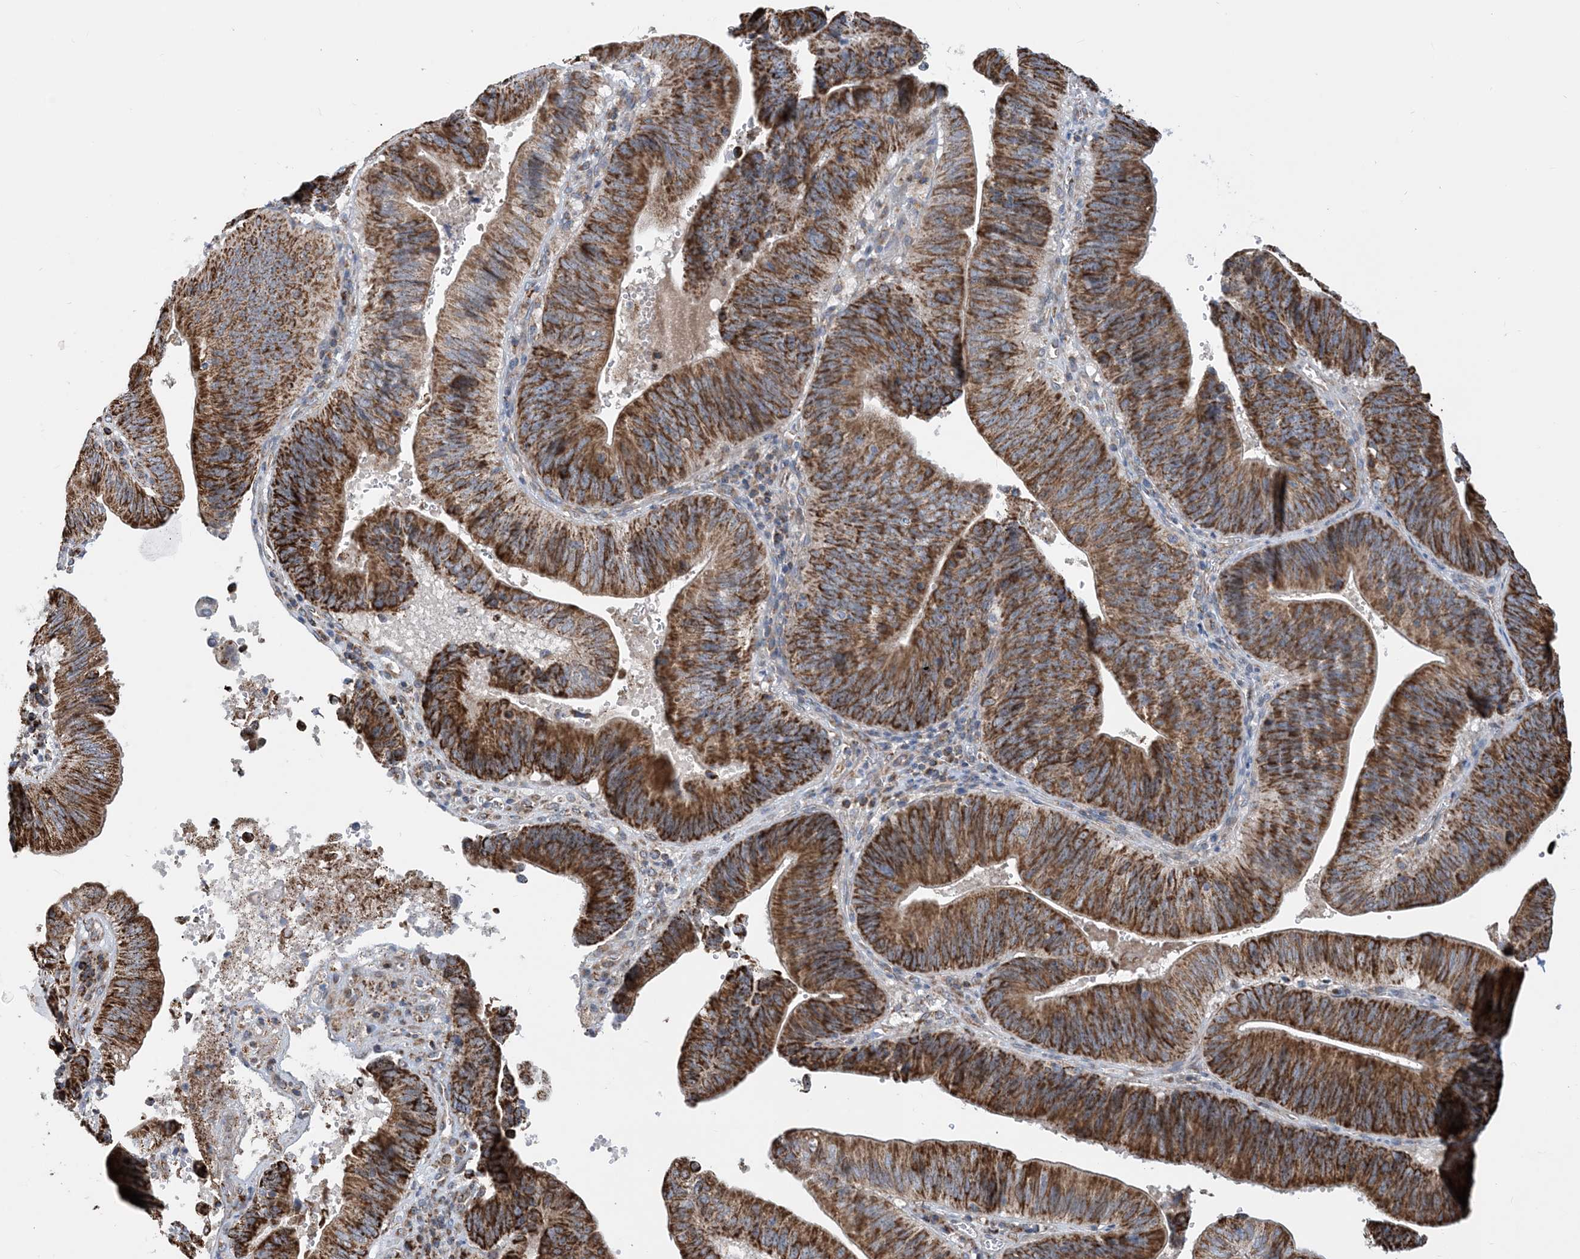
{"staining": {"intensity": "strong", "quantity": ">75%", "location": "cytoplasmic/membranous"}, "tissue": "pancreatic cancer", "cell_type": "Tumor cells", "image_type": "cancer", "snomed": [{"axis": "morphology", "description": "Adenocarcinoma, NOS"}, {"axis": "topography", "description": "Pancreas"}], "caption": "Adenocarcinoma (pancreatic) stained with immunohistochemistry (IHC) shows strong cytoplasmic/membranous staining in approximately >75% of tumor cells.", "gene": "PCDHGA1", "patient": {"sex": "male", "age": 63}}